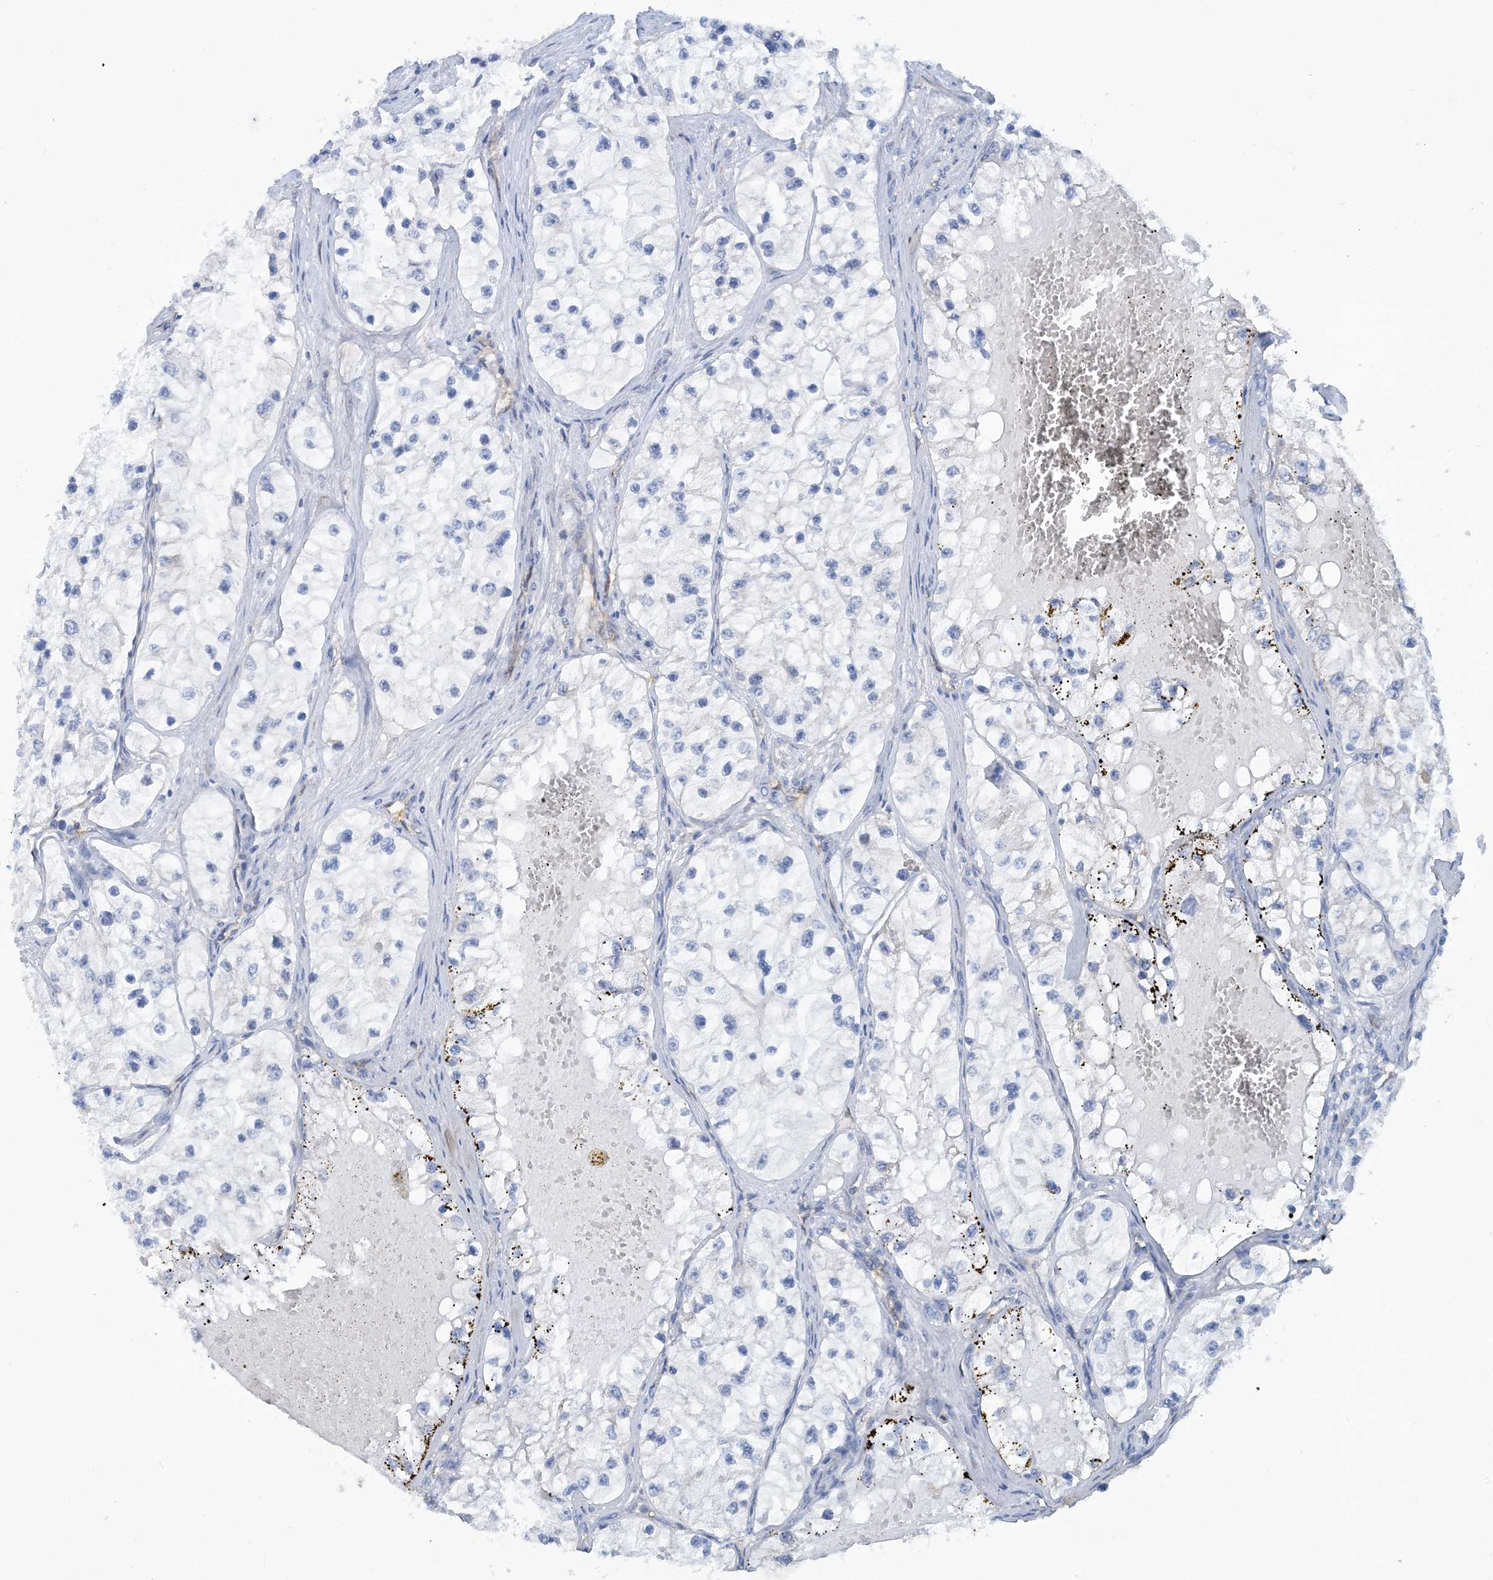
{"staining": {"intensity": "negative", "quantity": "none", "location": "none"}, "tissue": "renal cancer", "cell_type": "Tumor cells", "image_type": "cancer", "snomed": [{"axis": "morphology", "description": "Adenocarcinoma, NOS"}, {"axis": "topography", "description": "Kidney"}], "caption": "IHC histopathology image of neoplastic tissue: renal cancer (adenocarcinoma) stained with DAB (3,3'-diaminobenzidine) displays no significant protein expression in tumor cells.", "gene": "EIF2A", "patient": {"sex": "female", "age": 57}}